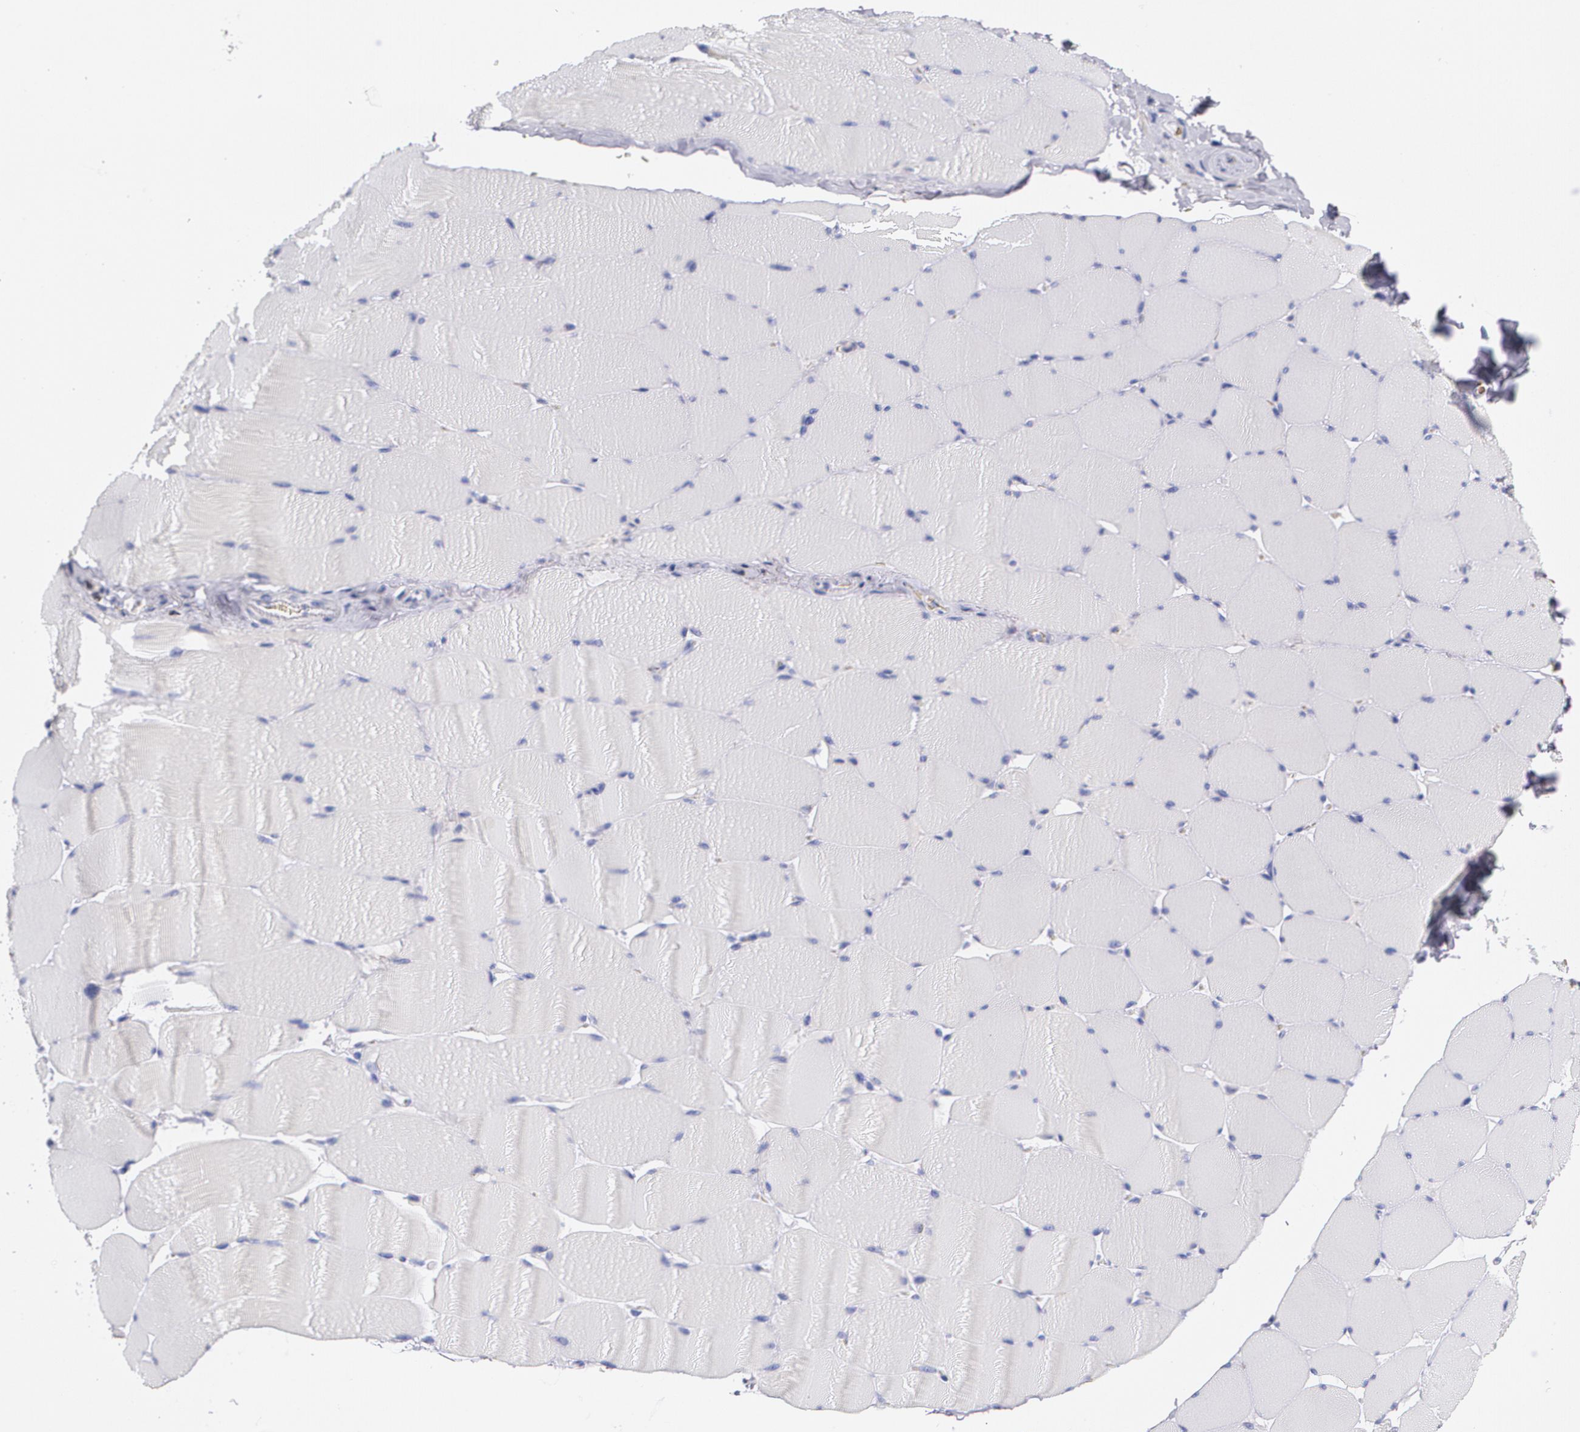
{"staining": {"intensity": "negative", "quantity": "none", "location": "none"}, "tissue": "skeletal muscle", "cell_type": "Myocytes", "image_type": "normal", "snomed": [{"axis": "morphology", "description": "Normal tissue, NOS"}, {"axis": "topography", "description": "Skeletal muscle"}], "caption": "This is a image of immunohistochemistry staining of benign skeletal muscle, which shows no expression in myocytes. (Brightfield microscopy of DAB IHC at high magnification).", "gene": "HMMR", "patient": {"sex": "male", "age": 62}}